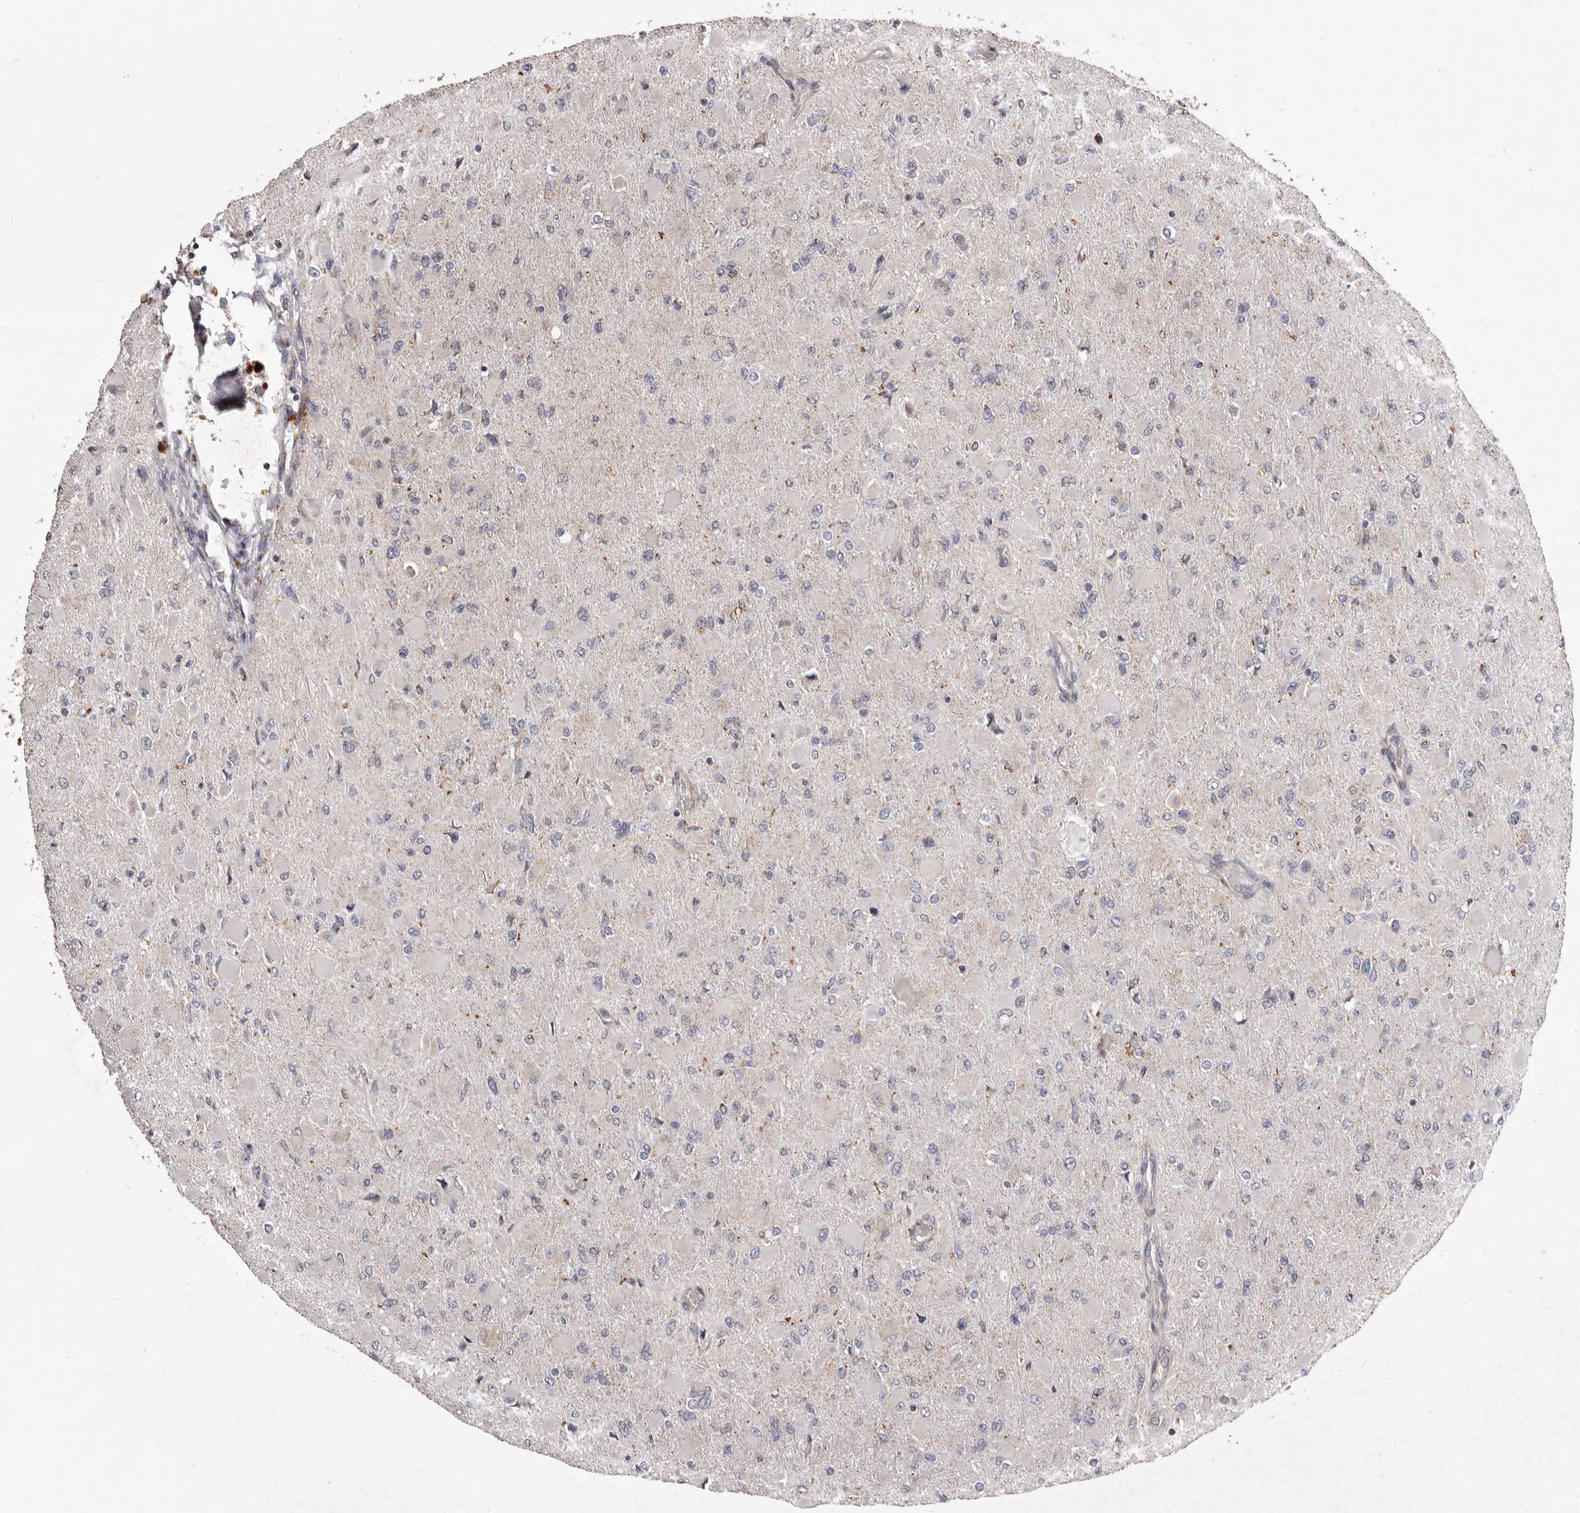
{"staining": {"intensity": "negative", "quantity": "none", "location": "none"}, "tissue": "glioma", "cell_type": "Tumor cells", "image_type": "cancer", "snomed": [{"axis": "morphology", "description": "Glioma, malignant, High grade"}, {"axis": "topography", "description": "Cerebral cortex"}], "caption": "Malignant high-grade glioma was stained to show a protein in brown. There is no significant staining in tumor cells.", "gene": "CXCL14", "patient": {"sex": "female", "age": 36}}